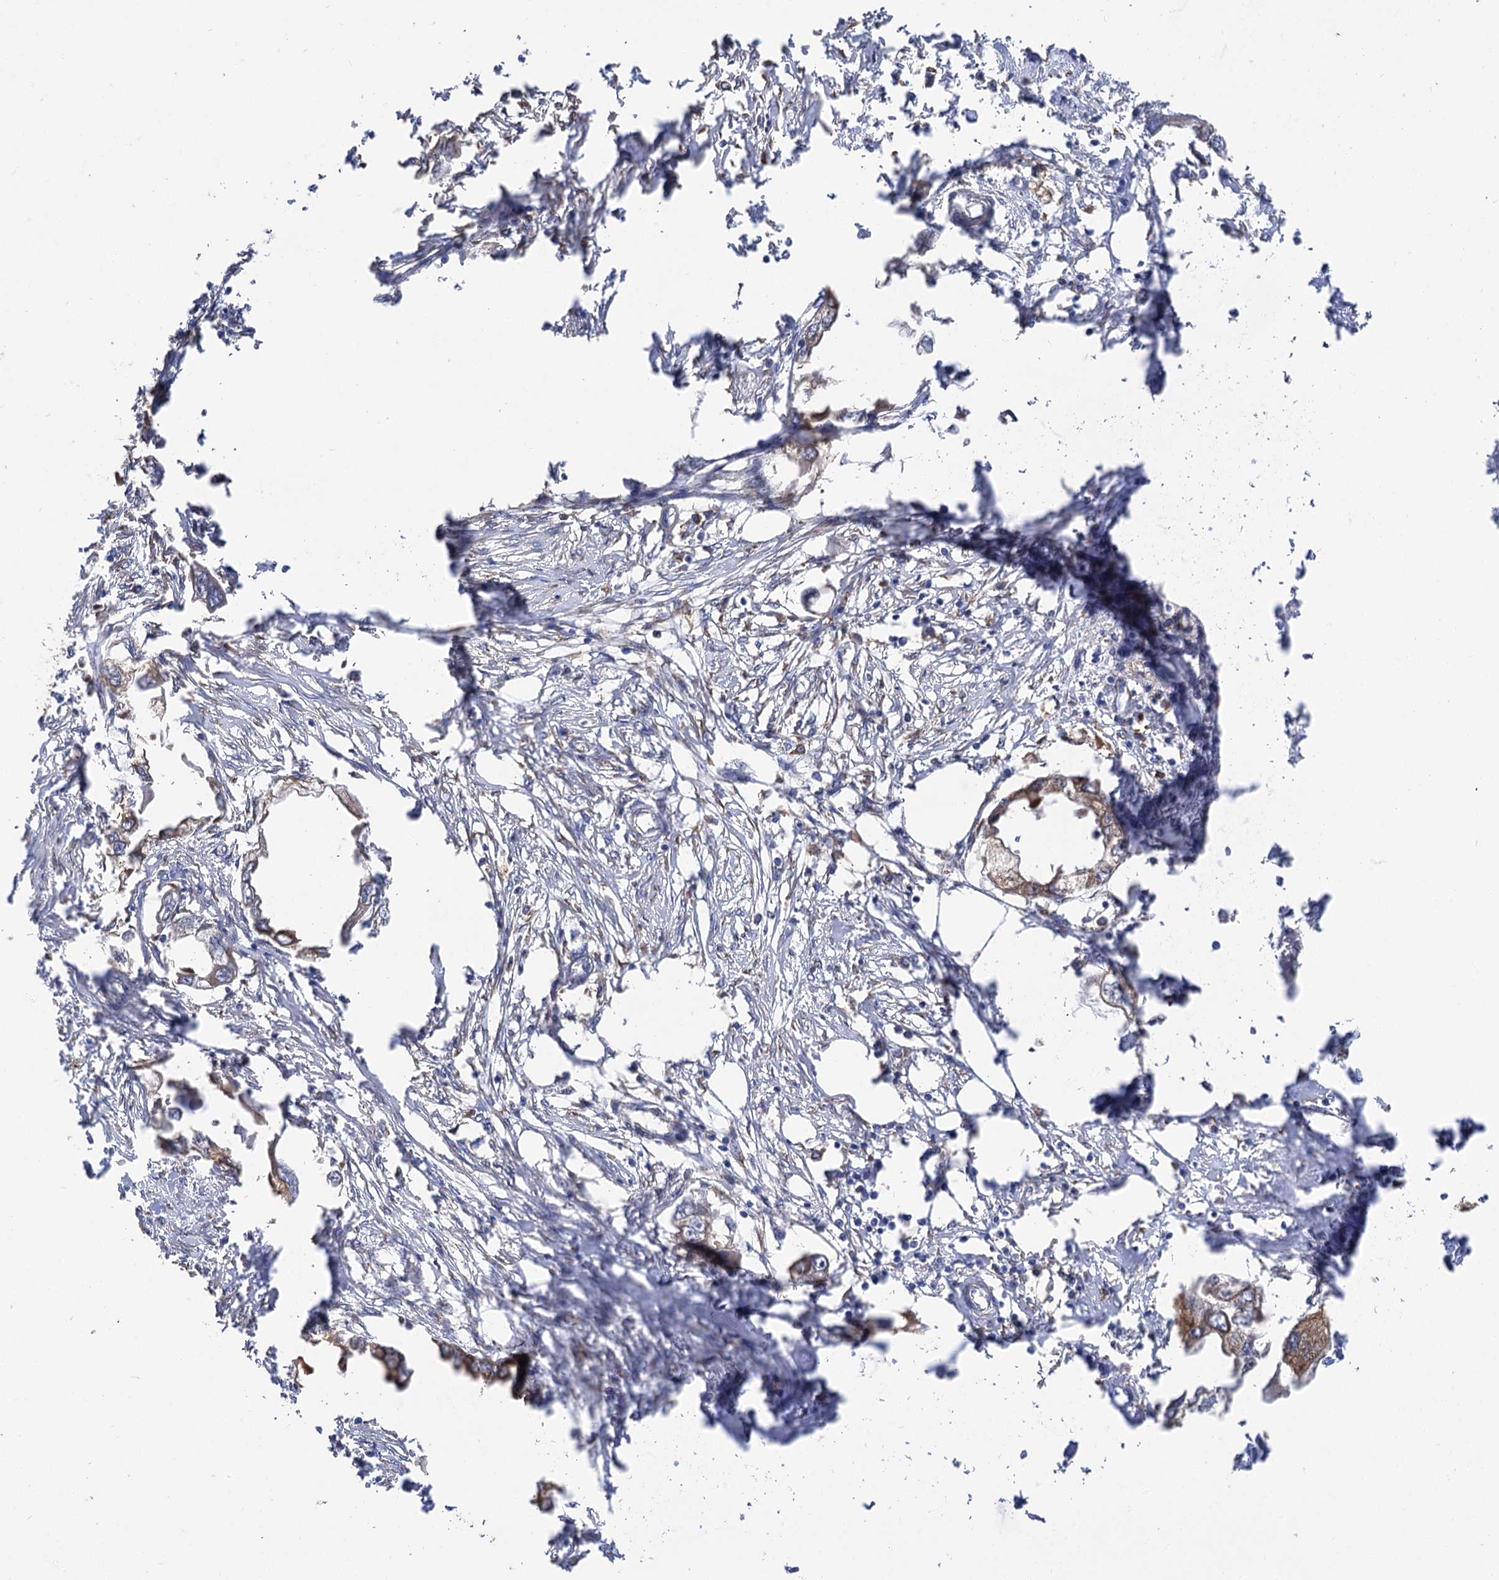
{"staining": {"intensity": "moderate", "quantity": ">75%", "location": "cytoplasmic/membranous"}, "tissue": "endometrial cancer", "cell_type": "Tumor cells", "image_type": "cancer", "snomed": [{"axis": "morphology", "description": "Adenocarcinoma, NOS"}, {"axis": "morphology", "description": "Adenocarcinoma, metastatic, NOS"}, {"axis": "topography", "description": "Adipose tissue"}, {"axis": "topography", "description": "Endometrium"}], "caption": "This is a histology image of IHC staining of endometrial cancer (adenocarcinoma), which shows moderate expression in the cytoplasmic/membranous of tumor cells.", "gene": "PPIP5K2", "patient": {"sex": "female", "age": 67}}